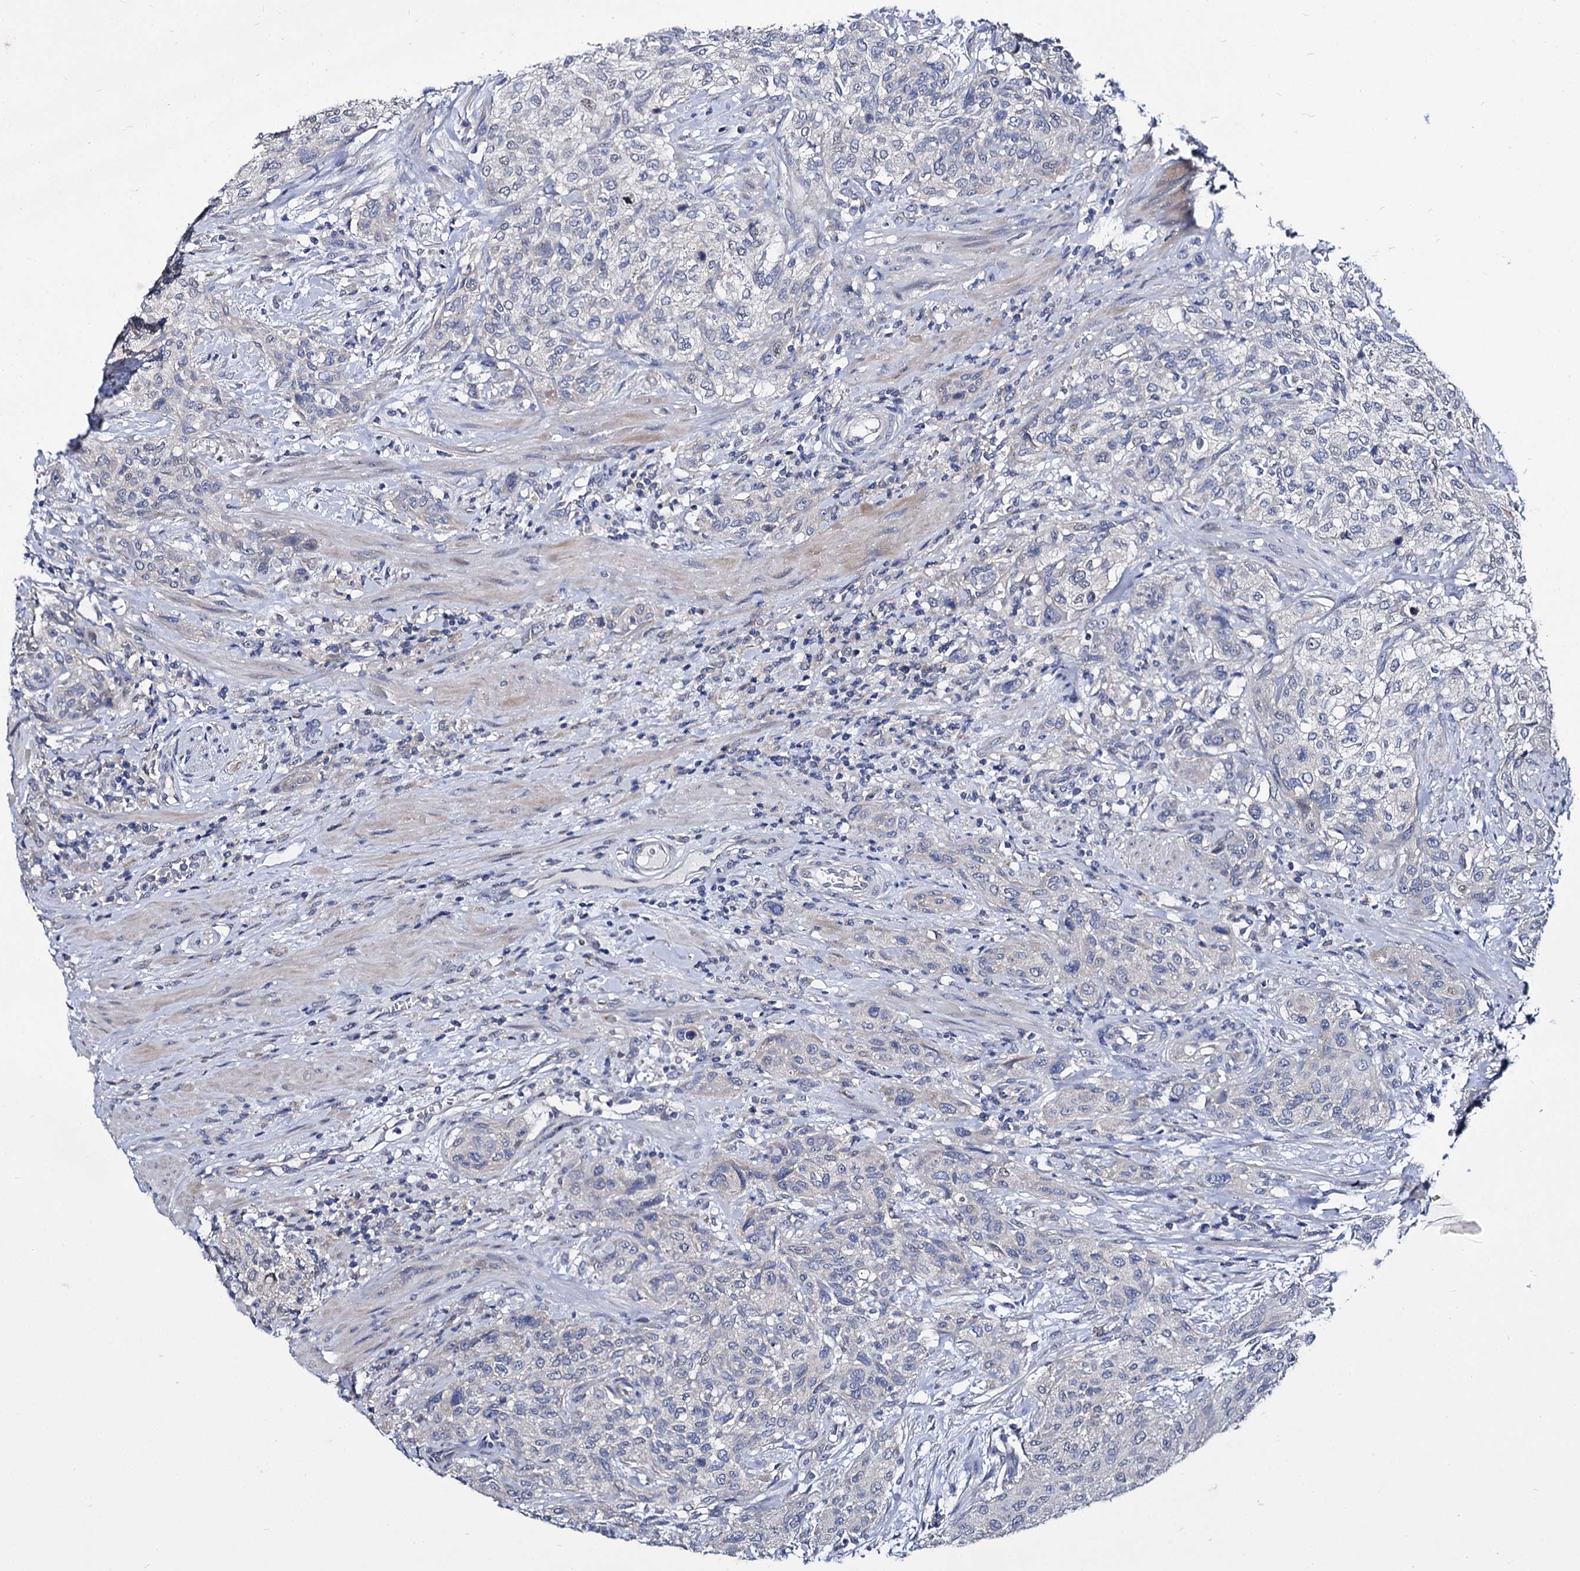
{"staining": {"intensity": "weak", "quantity": "<25%", "location": "nuclear"}, "tissue": "urothelial cancer", "cell_type": "Tumor cells", "image_type": "cancer", "snomed": [{"axis": "morphology", "description": "Normal tissue, NOS"}, {"axis": "morphology", "description": "Urothelial carcinoma, NOS"}, {"axis": "topography", "description": "Urinary bladder"}, {"axis": "topography", "description": "Peripheral nerve tissue"}], "caption": "A micrograph of urothelial cancer stained for a protein reveals no brown staining in tumor cells. (Brightfield microscopy of DAB immunohistochemistry (IHC) at high magnification).", "gene": "PANX2", "patient": {"sex": "male", "age": 35}}